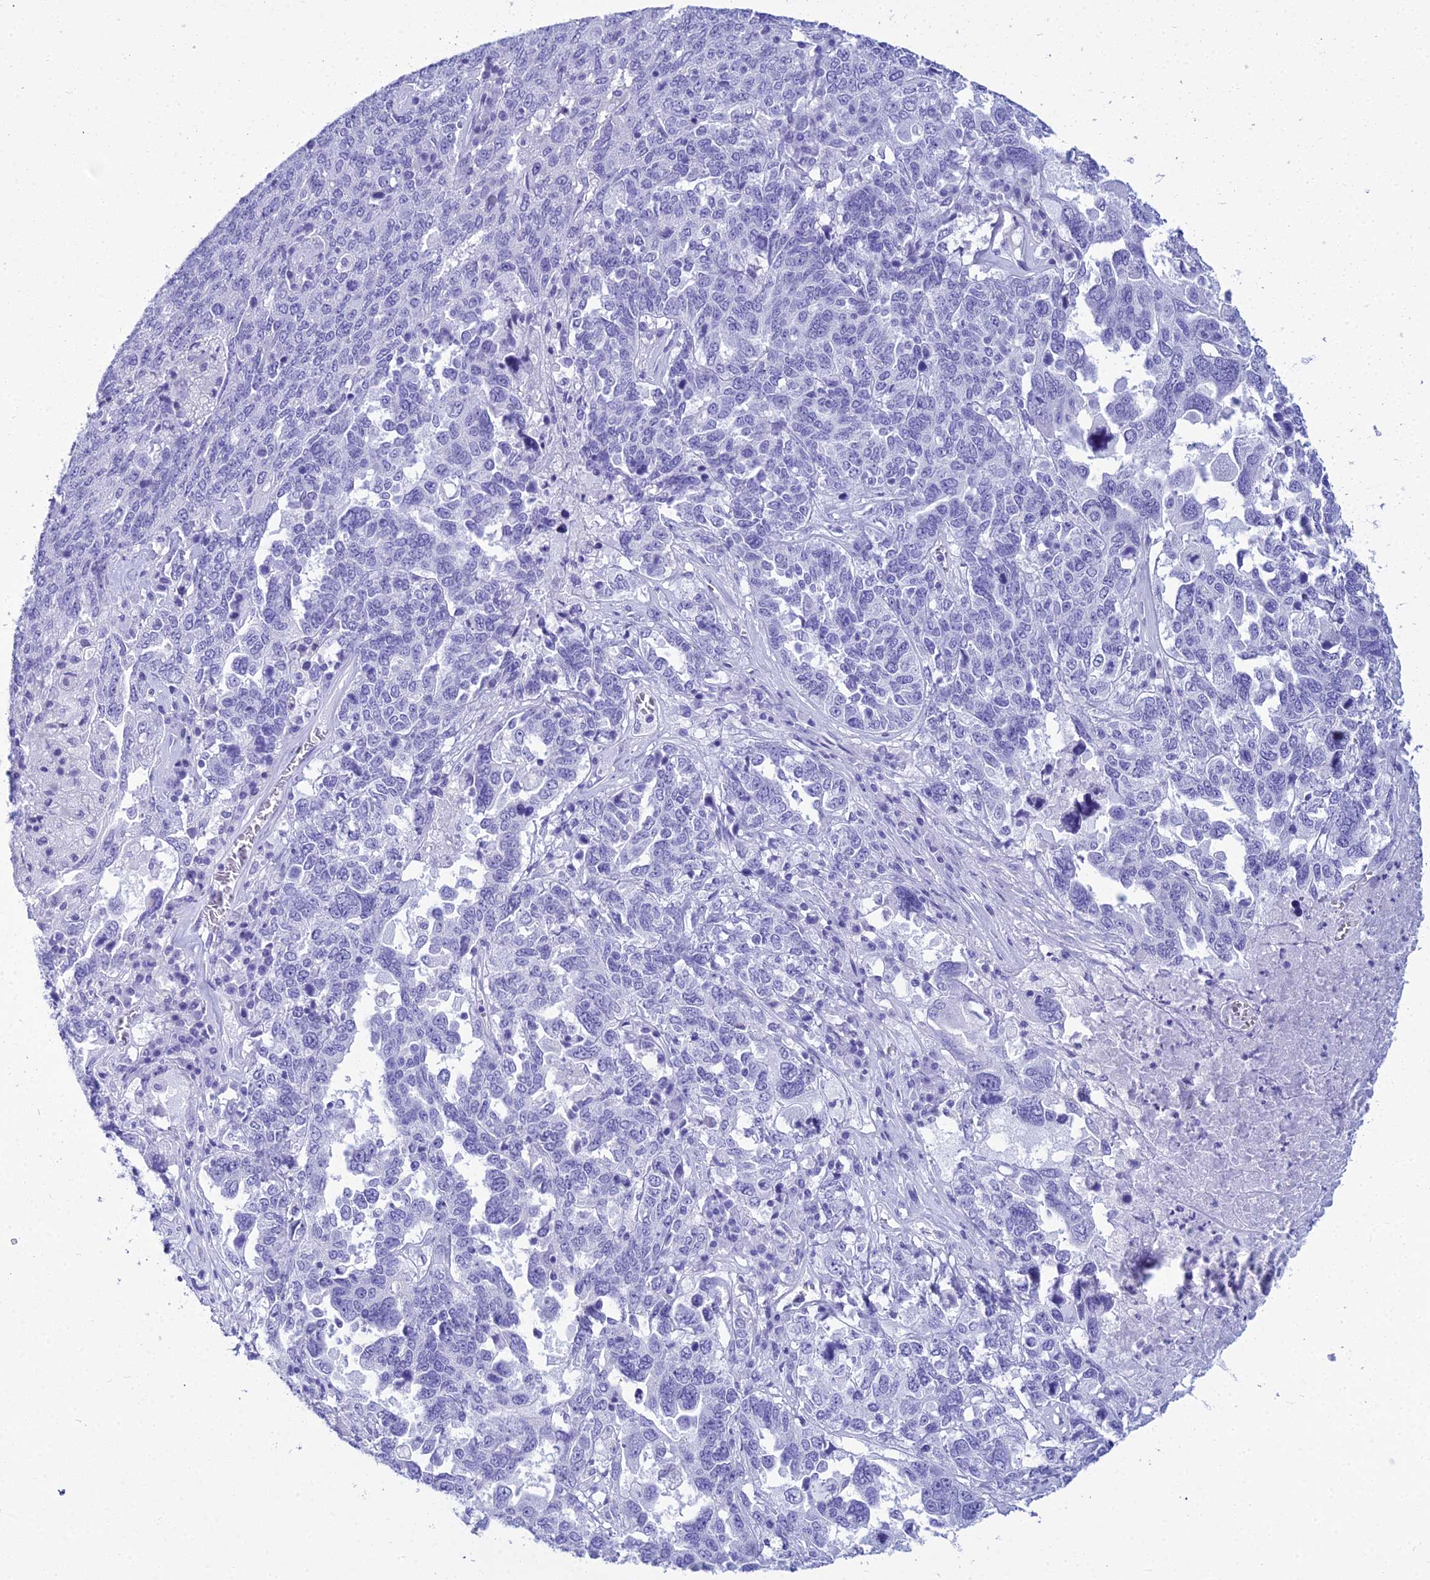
{"staining": {"intensity": "negative", "quantity": "none", "location": "none"}, "tissue": "ovarian cancer", "cell_type": "Tumor cells", "image_type": "cancer", "snomed": [{"axis": "morphology", "description": "Carcinoma, endometroid"}, {"axis": "topography", "description": "Ovary"}], "caption": "IHC histopathology image of ovarian cancer stained for a protein (brown), which shows no expression in tumor cells.", "gene": "ZNF442", "patient": {"sex": "female", "age": 62}}